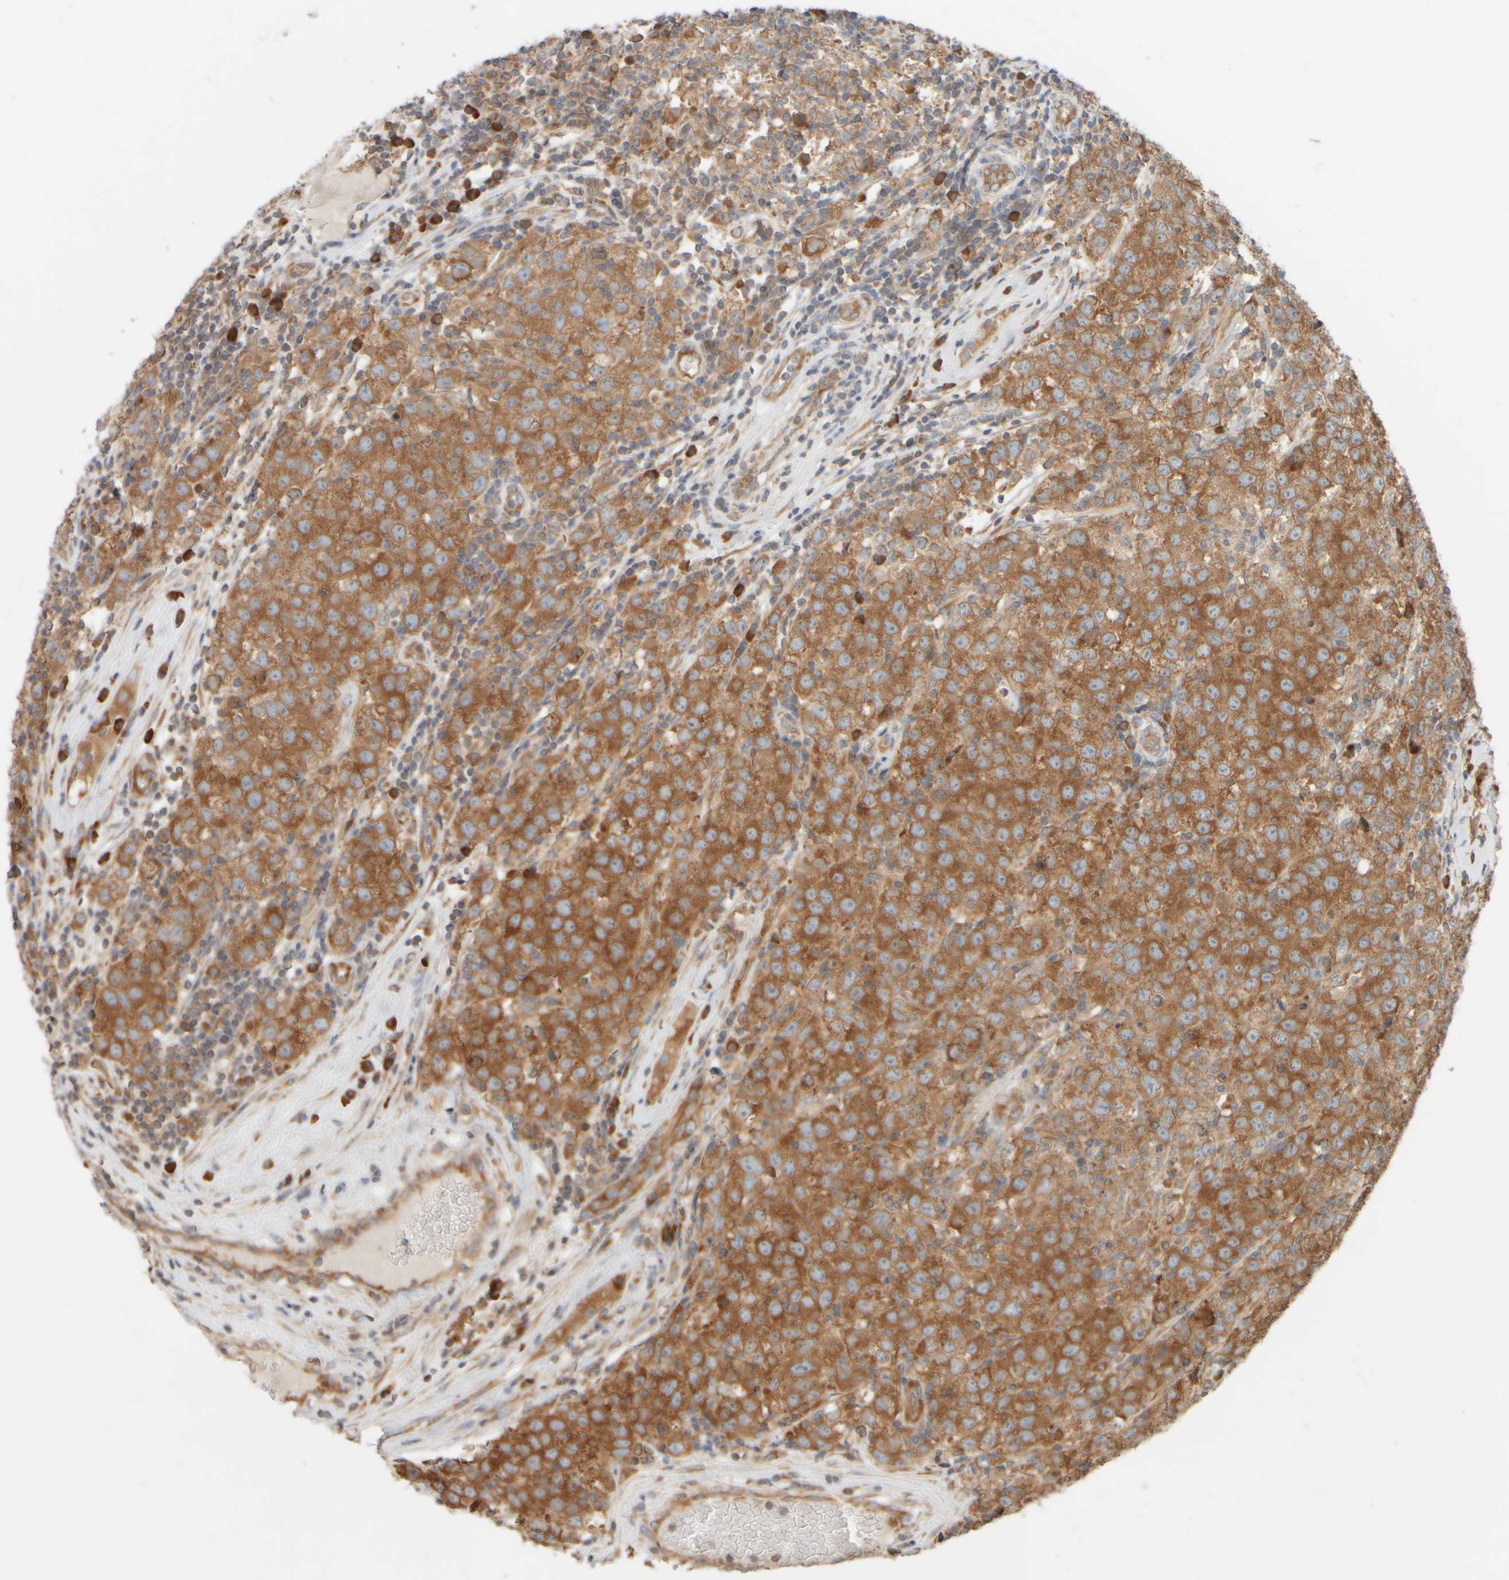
{"staining": {"intensity": "strong", "quantity": ">75%", "location": "cytoplasmic/membranous"}, "tissue": "testis cancer", "cell_type": "Tumor cells", "image_type": "cancer", "snomed": [{"axis": "morphology", "description": "Seminoma, NOS"}, {"axis": "morphology", "description": "Carcinoma, Embryonal, NOS"}, {"axis": "topography", "description": "Testis"}], "caption": "Immunohistochemical staining of human testis cancer reveals high levels of strong cytoplasmic/membranous protein positivity in about >75% of tumor cells. The protein is shown in brown color, while the nuclei are stained blue.", "gene": "EIF2B3", "patient": {"sex": "male", "age": 28}}